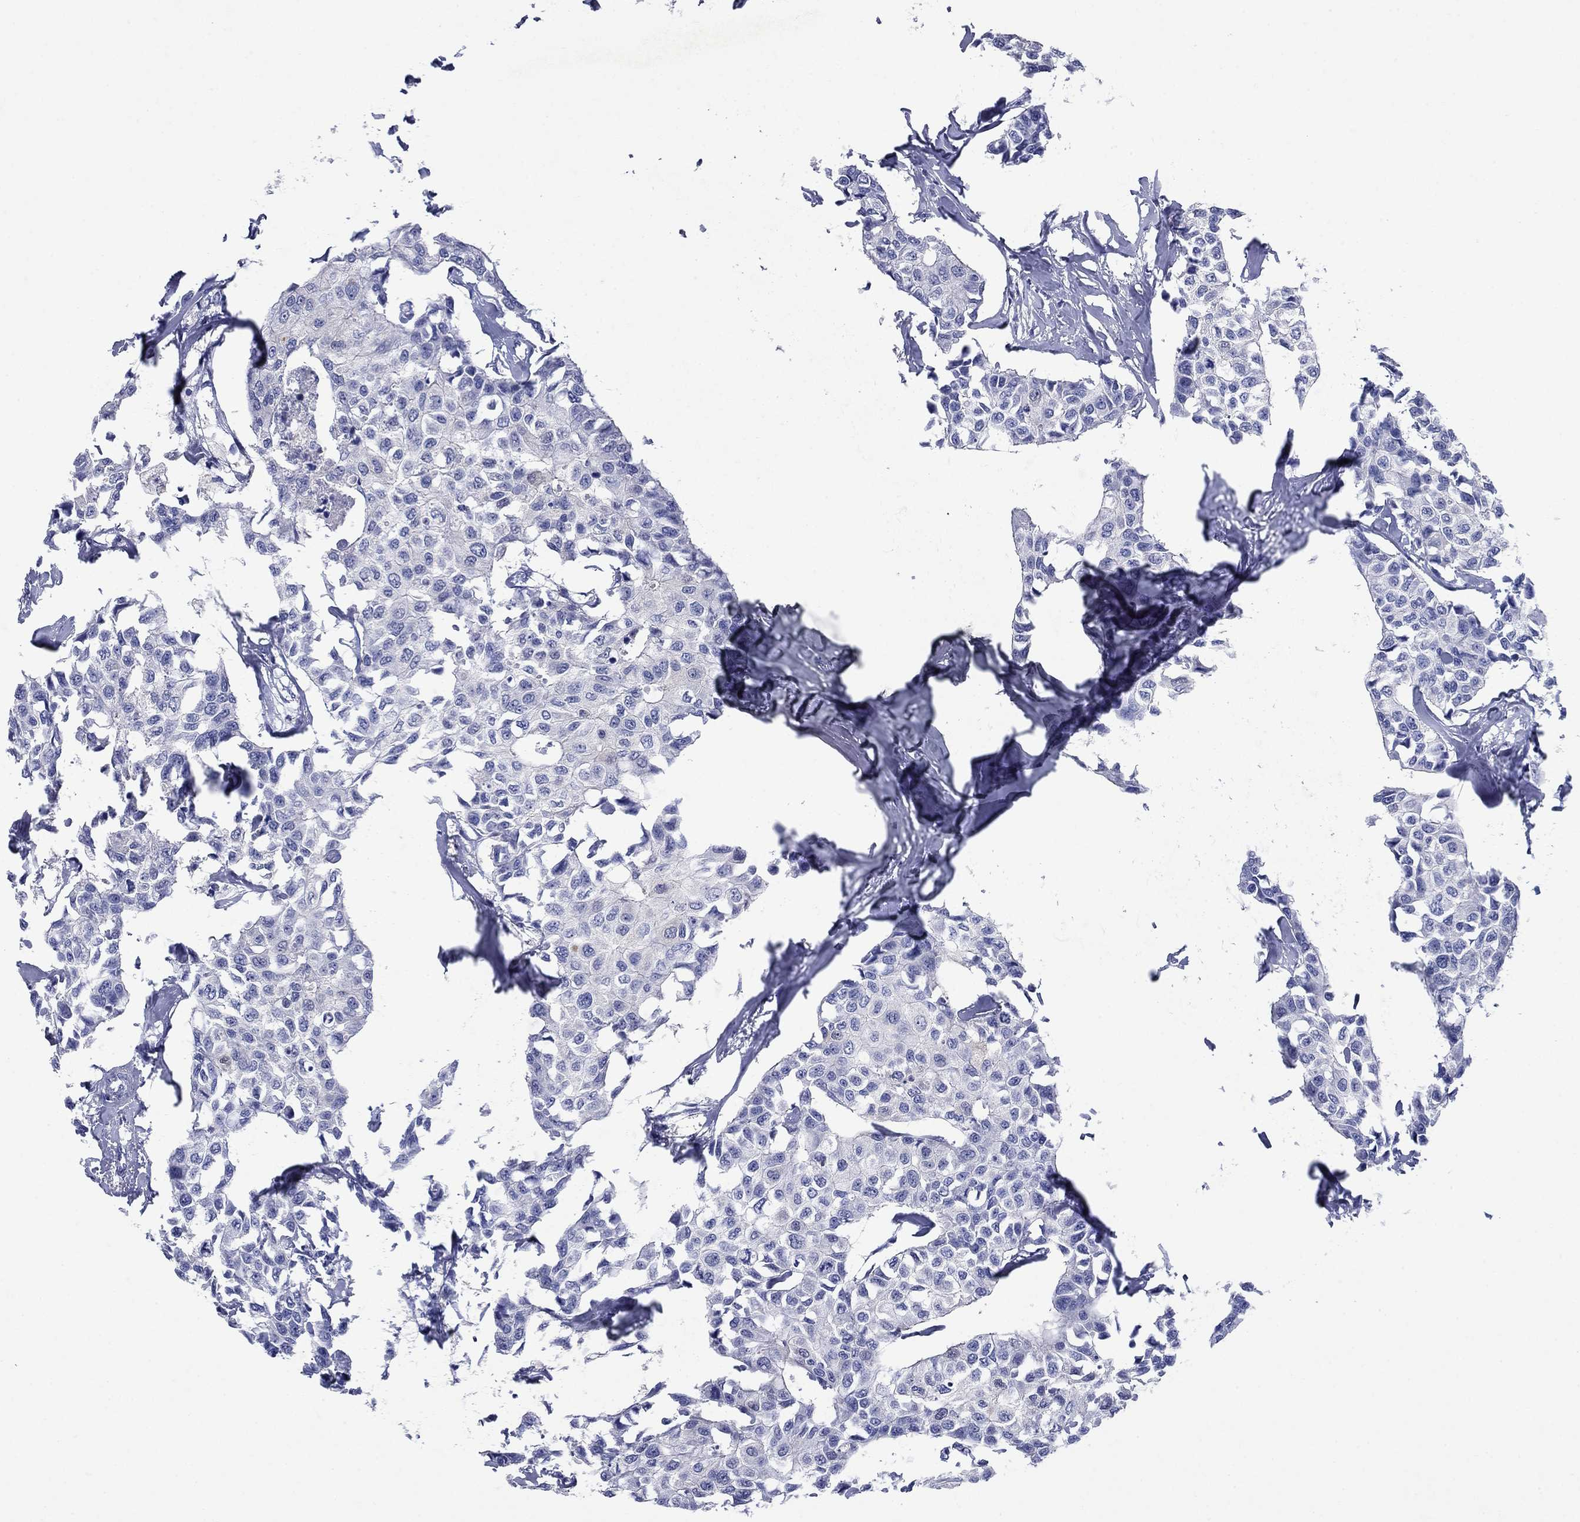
{"staining": {"intensity": "negative", "quantity": "none", "location": "none"}, "tissue": "breast cancer", "cell_type": "Tumor cells", "image_type": "cancer", "snomed": [{"axis": "morphology", "description": "Duct carcinoma"}, {"axis": "topography", "description": "Breast"}], "caption": "Image shows no significant protein positivity in tumor cells of breast cancer (infiltrating ductal carcinoma).", "gene": "SULT2B1", "patient": {"sex": "female", "age": 80}}